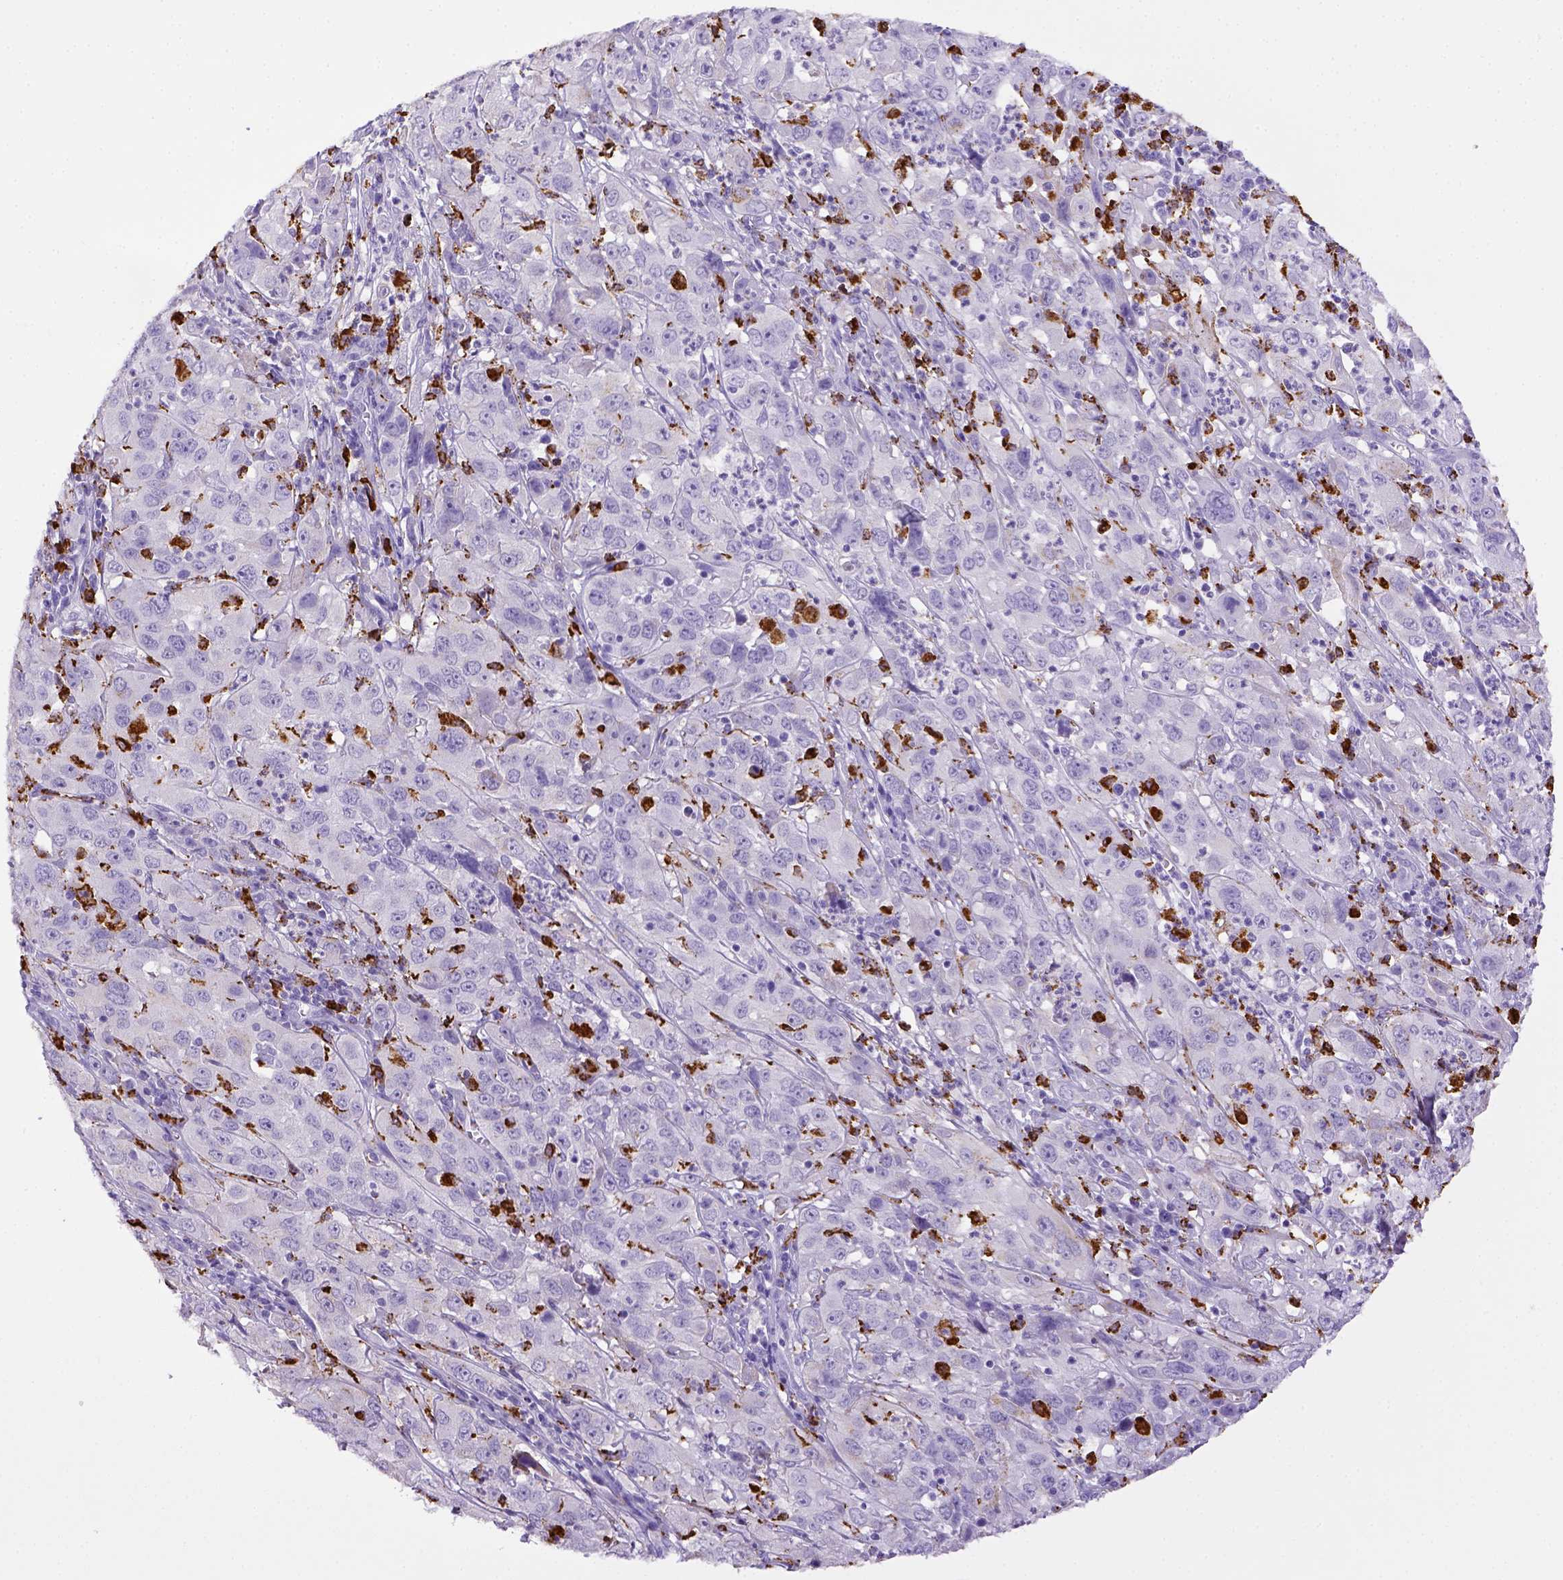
{"staining": {"intensity": "negative", "quantity": "none", "location": "none"}, "tissue": "cervical cancer", "cell_type": "Tumor cells", "image_type": "cancer", "snomed": [{"axis": "morphology", "description": "Squamous cell carcinoma, NOS"}, {"axis": "topography", "description": "Cervix"}], "caption": "Tumor cells are negative for brown protein staining in squamous cell carcinoma (cervical).", "gene": "CD68", "patient": {"sex": "female", "age": 32}}